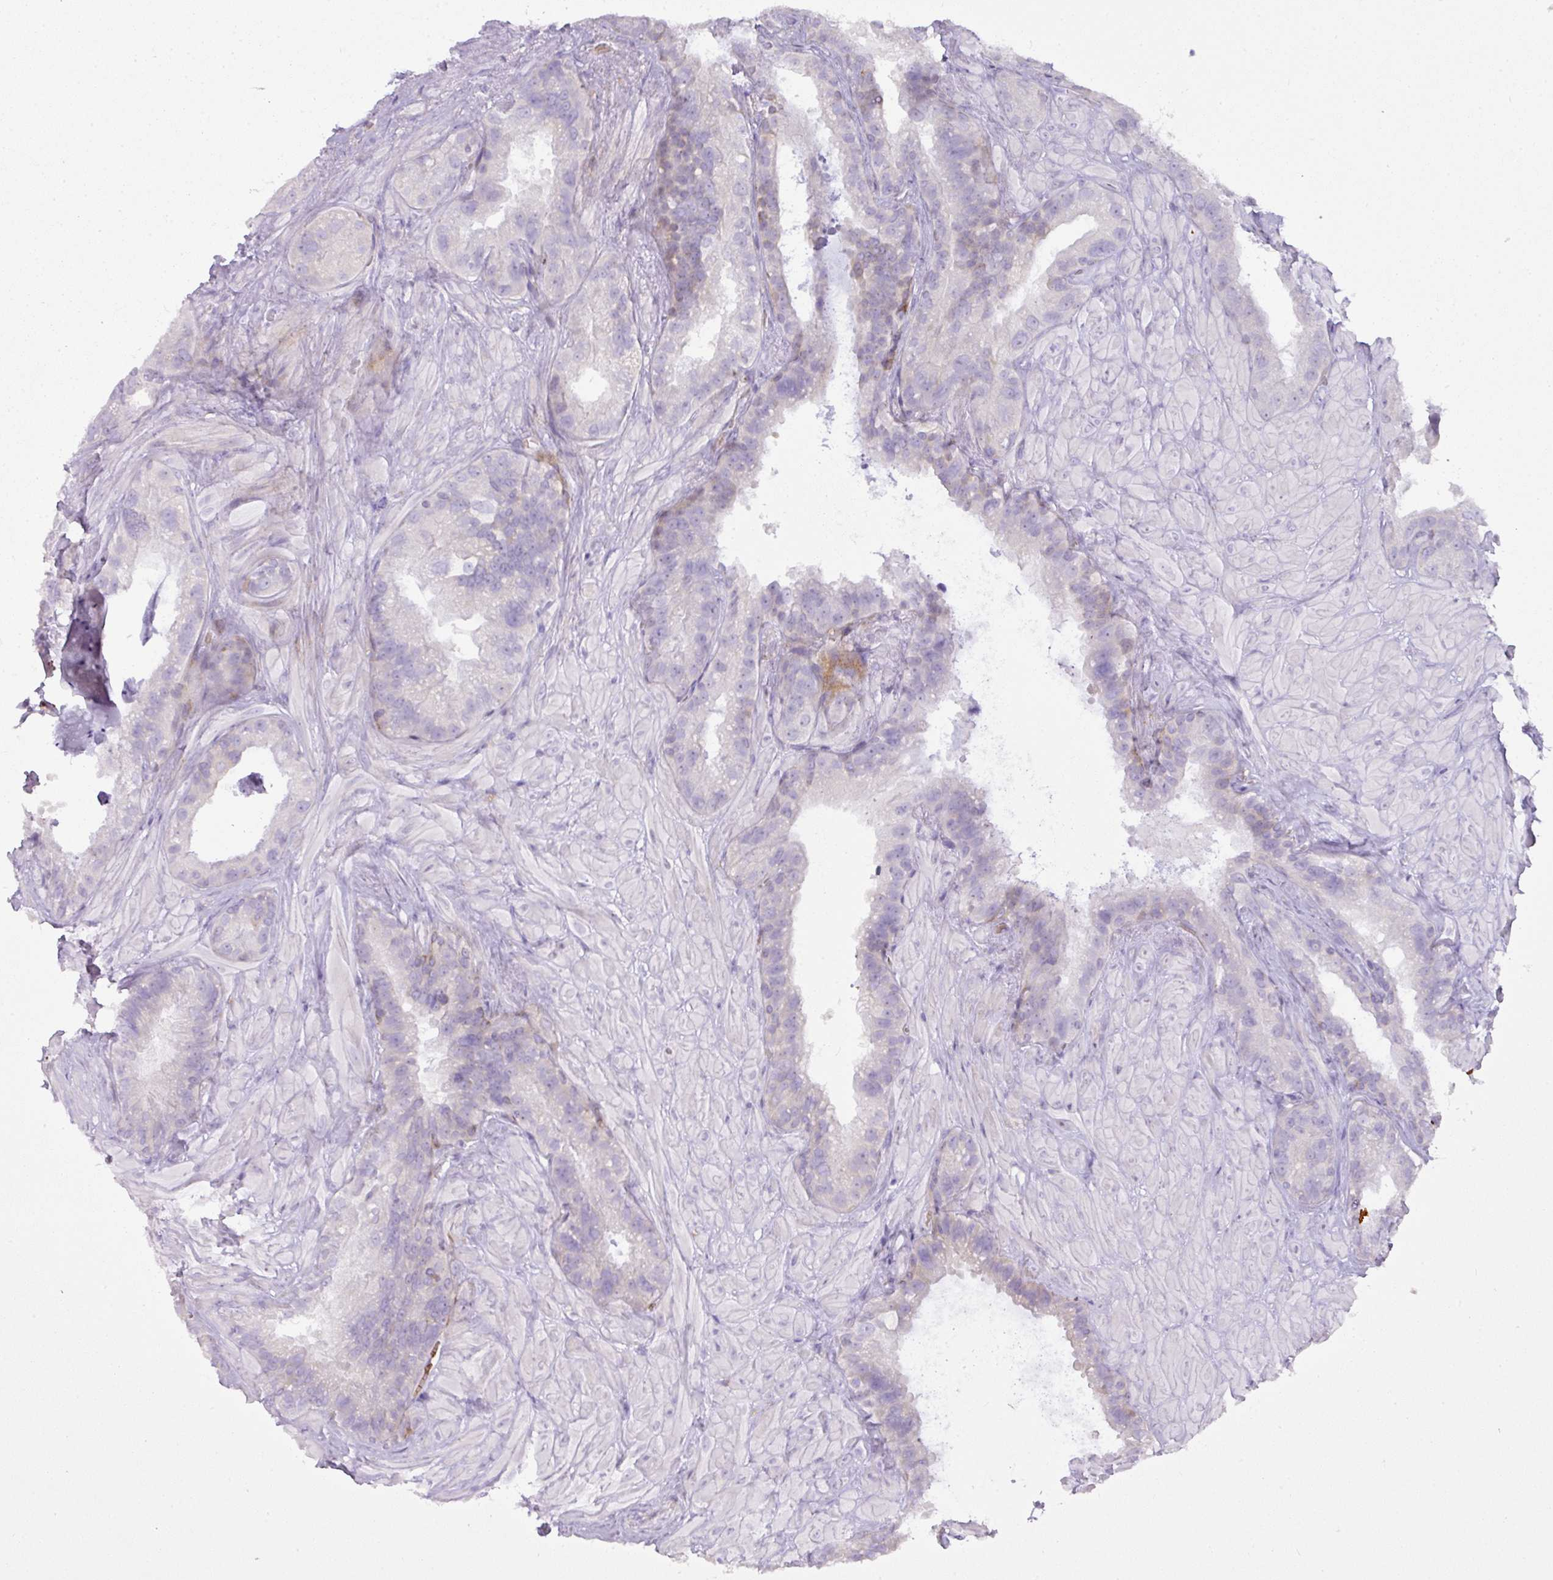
{"staining": {"intensity": "moderate", "quantity": "<25%", "location": "cytoplasmic/membranous,nuclear"}, "tissue": "seminal vesicle", "cell_type": "Glandular cells", "image_type": "normal", "snomed": [{"axis": "morphology", "description": "Normal tissue, NOS"}, {"axis": "topography", "description": "Seminal veicle"}, {"axis": "topography", "description": "Peripheral nerve tissue"}], "caption": "A low amount of moderate cytoplasmic/membranous,nuclear staining is present in about <25% of glandular cells in normal seminal vesicle.", "gene": "ATP6V1F", "patient": {"sex": "male", "age": 76}}